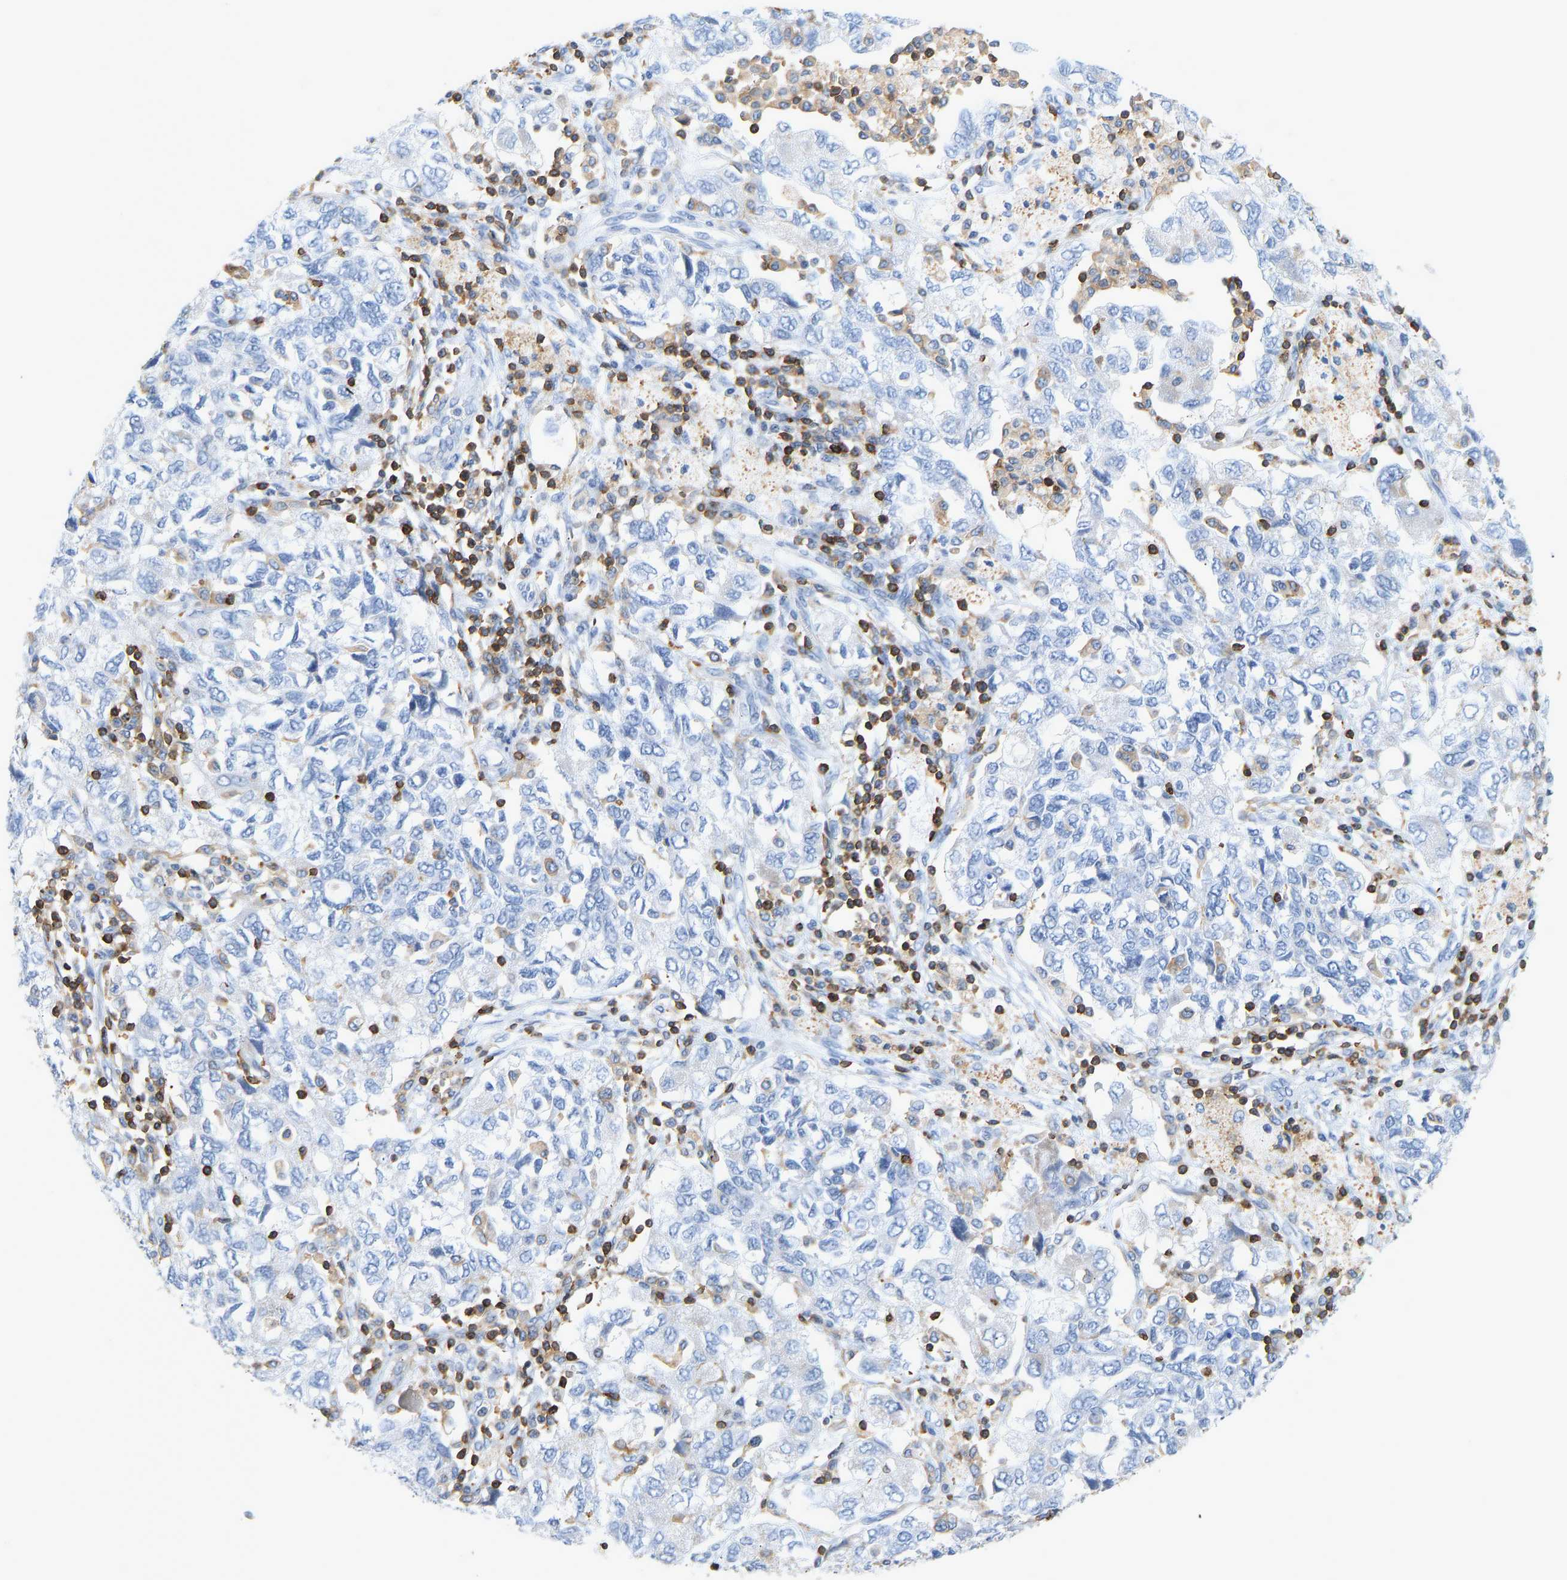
{"staining": {"intensity": "negative", "quantity": "none", "location": "none"}, "tissue": "ovarian cancer", "cell_type": "Tumor cells", "image_type": "cancer", "snomed": [{"axis": "morphology", "description": "Carcinoma, NOS"}, {"axis": "morphology", "description": "Cystadenocarcinoma, serous, NOS"}, {"axis": "topography", "description": "Ovary"}], "caption": "The immunohistochemistry (IHC) histopathology image has no significant positivity in tumor cells of carcinoma (ovarian) tissue.", "gene": "EVL", "patient": {"sex": "female", "age": 69}}